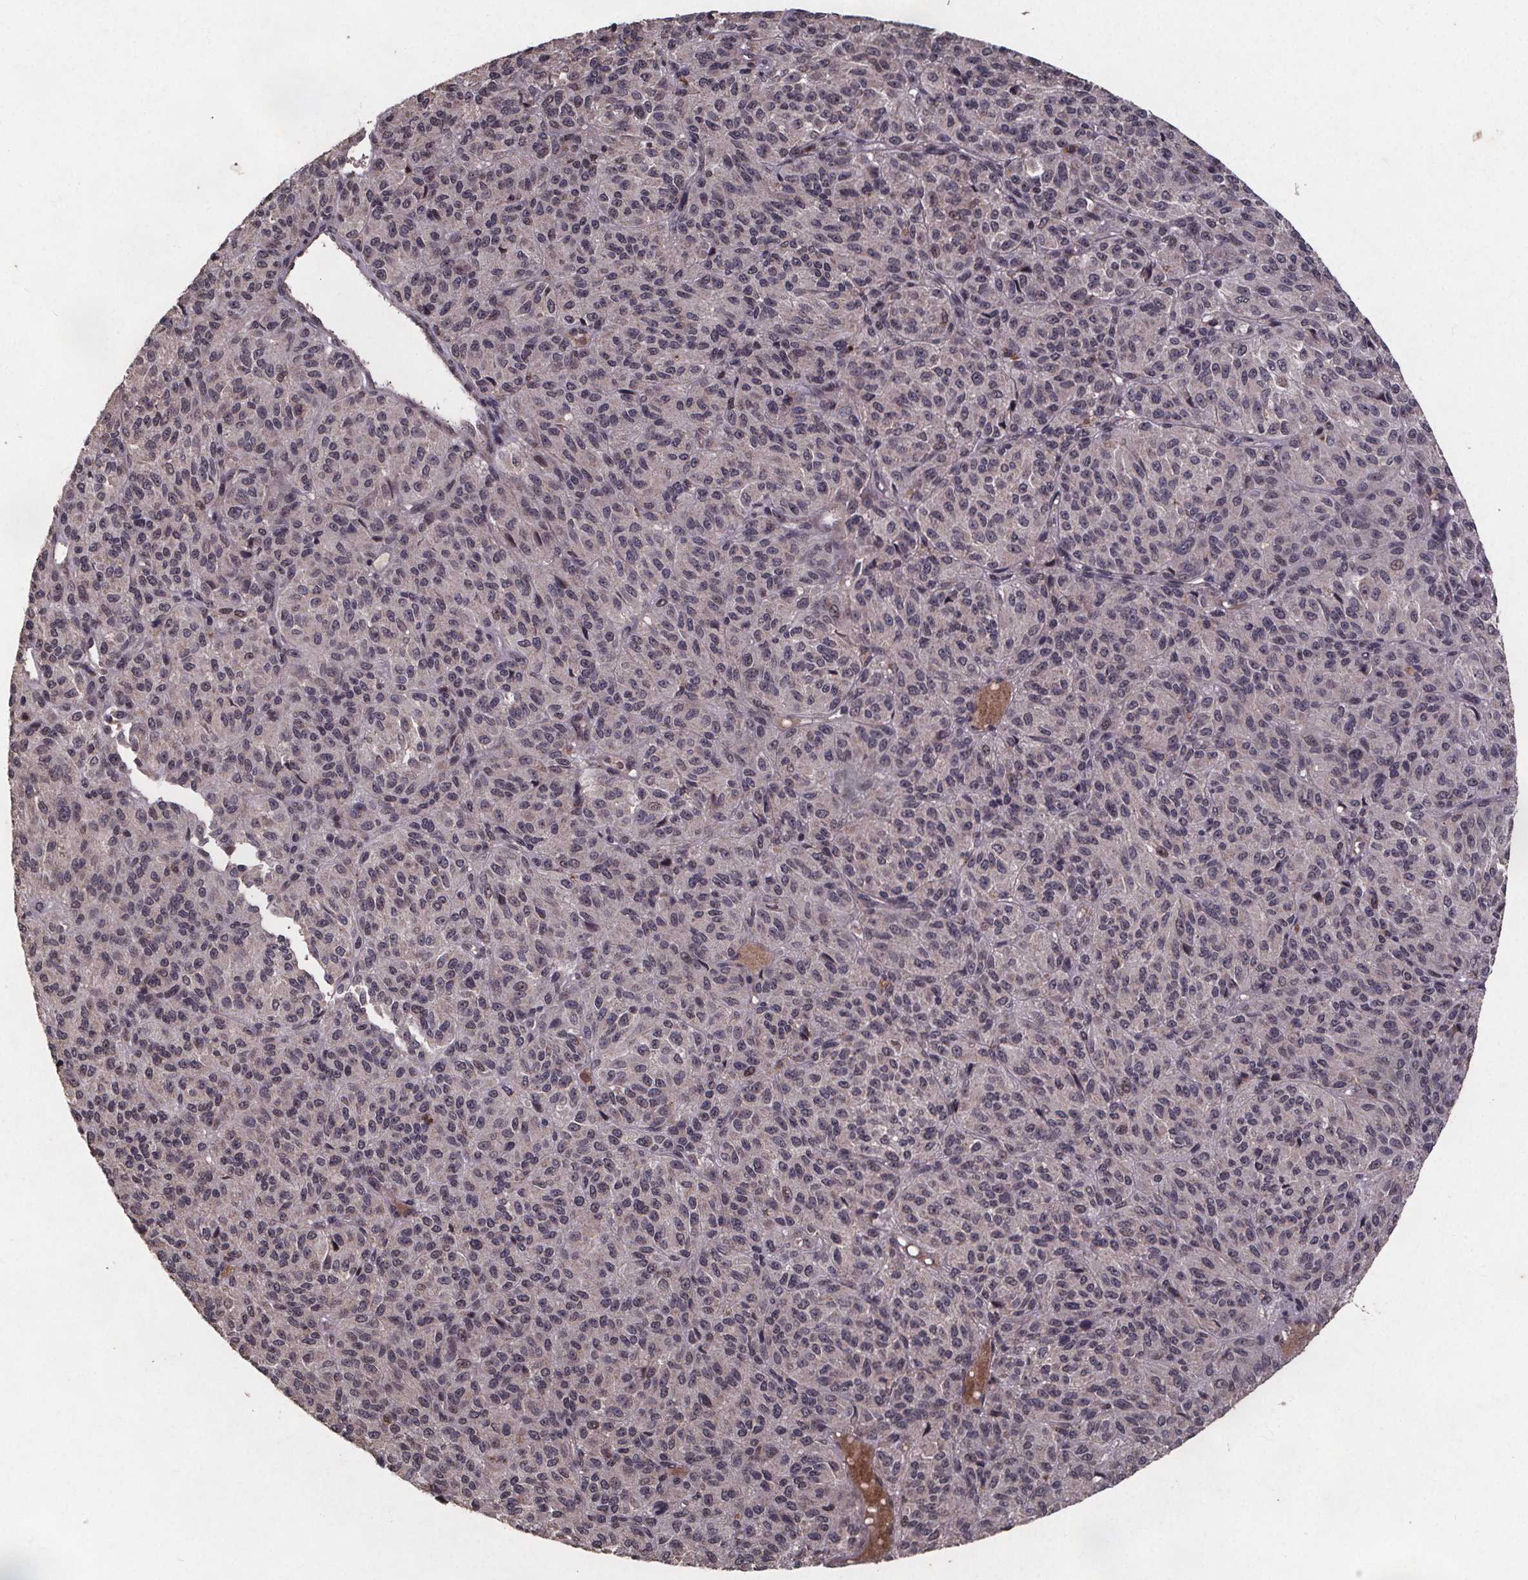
{"staining": {"intensity": "negative", "quantity": "none", "location": "none"}, "tissue": "melanoma", "cell_type": "Tumor cells", "image_type": "cancer", "snomed": [{"axis": "morphology", "description": "Malignant melanoma, Metastatic site"}, {"axis": "topography", "description": "Brain"}], "caption": "The histopathology image reveals no staining of tumor cells in malignant melanoma (metastatic site). (Brightfield microscopy of DAB IHC at high magnification).", "gene": "GPX3", "patient": {"sex": "female", "age": 56}}